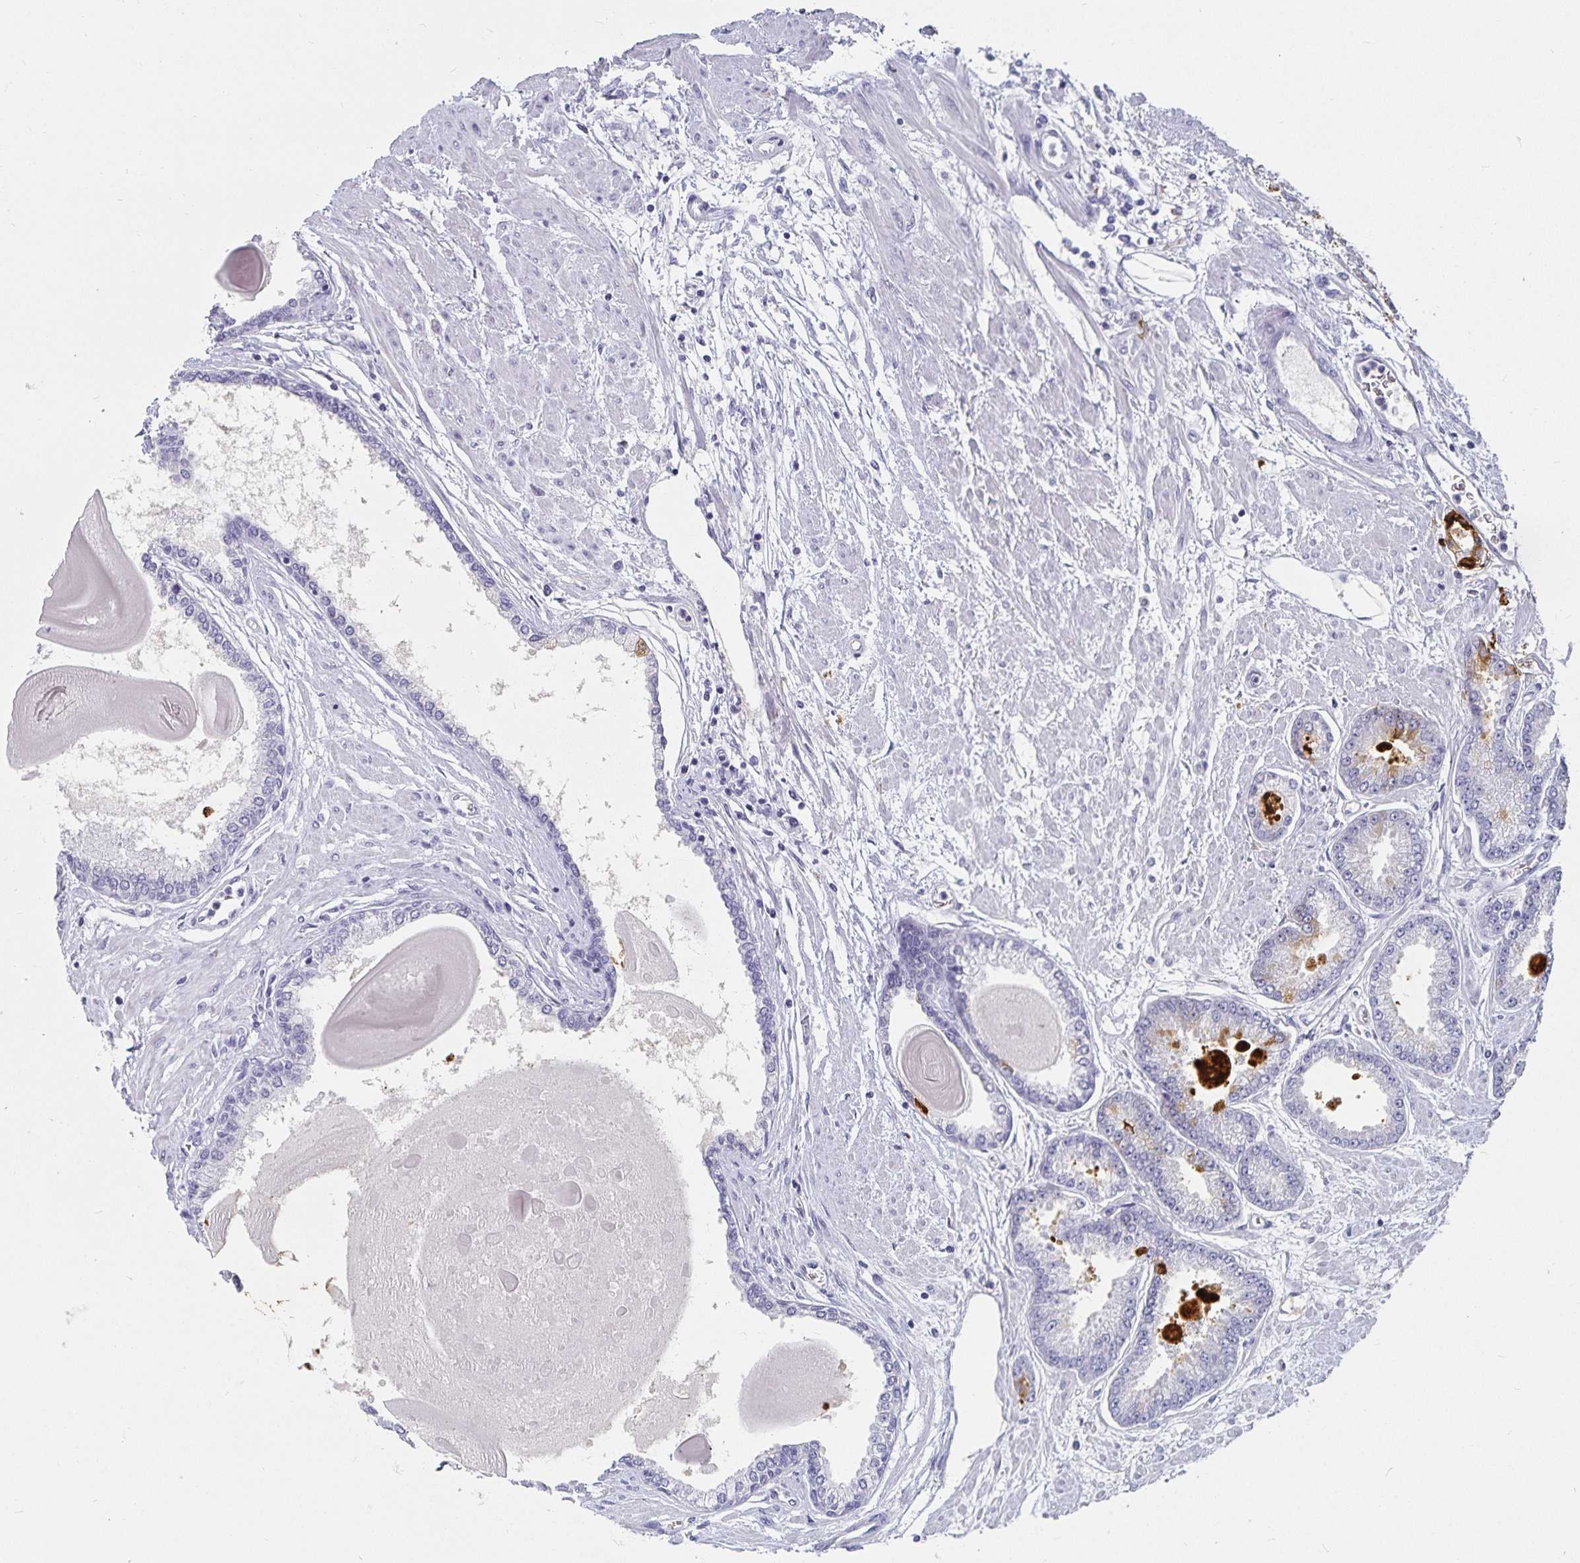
{"staining": {"intensity": "negative", "quantity": "none", "location": "none"}, "tissue": "prostate cancer", "cell_type": "Tumor cells", "image_type": "cancer", "snomed": [{"axis": "morphology", "description": "Adenocarcinoma, Low grade"}, {"axis": "topography", "description": "Prostate"}], "caption": "DAB immunohistochemical staining of prostate cancer (low-grade adenocarcinoma) shows no significant positivity in tumor cells. (Brightfield microscopy of DAB (3,3'-diaminobenzidine) immunohistochemistry at high magnification).", "gene": "SFTPA1", "patient": {"sex": "male", "age": 67}}